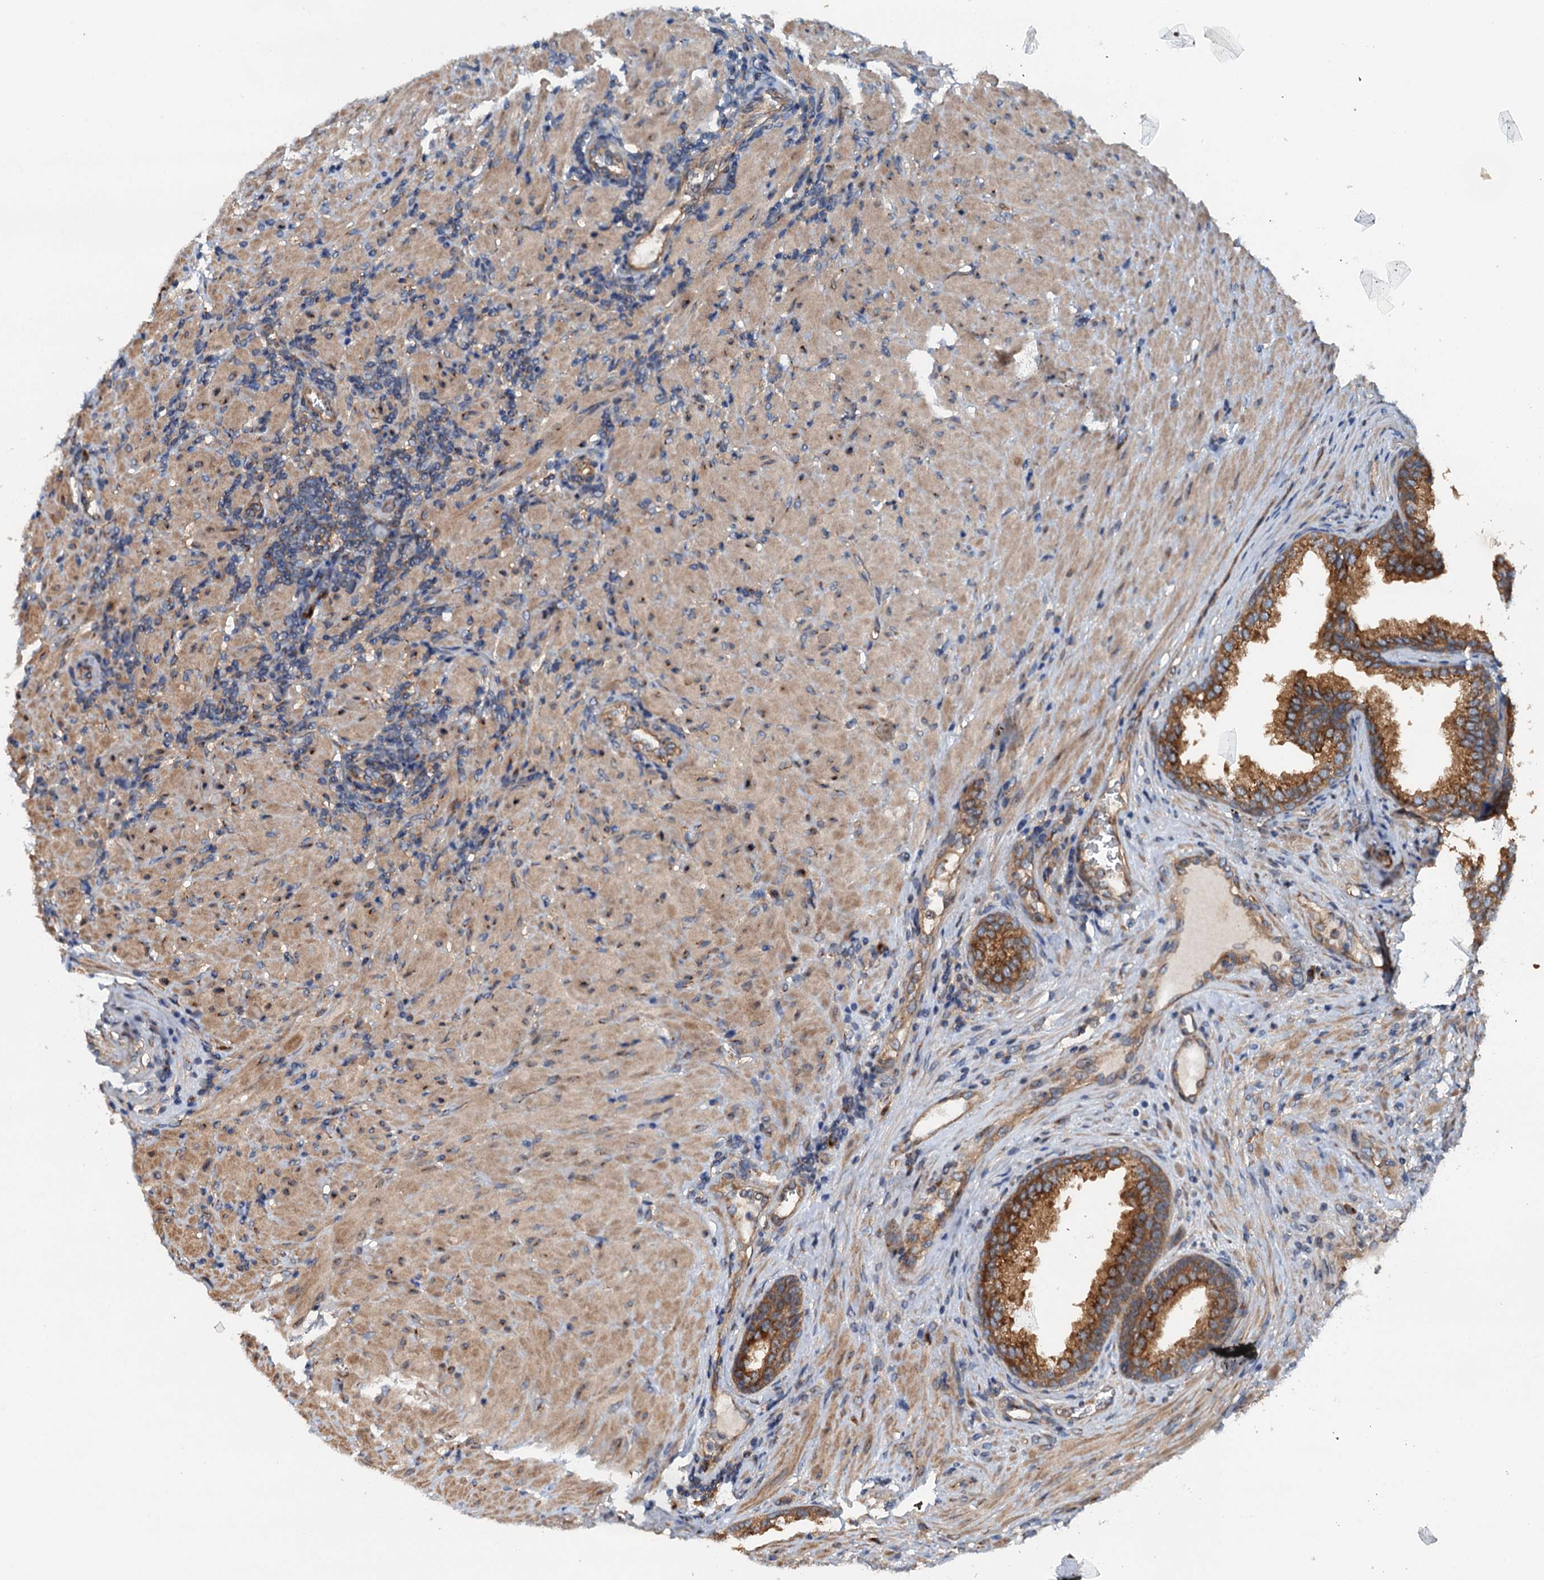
{"staining": {"intensity": "strong", "quantity": ">75%", "location": "cytoplasmic/membranous"}, "tissue": "prostate", "cell_type": "Glandular cells", "image_type": "normal", "snomed": [{"axis": "morphology", "description": "Normal tissue, NOS"}, {"axis": "topography", "description": "Prostate"}], "caption": "A high-resolution micrograph shows immunohistochemistry staining of unremarkable prostate, which shows strong cytoplasmic/membranous expression in approximately >75% of glandular cells. (DAB = brown stain, brightfield microscopy at high magnification).", "gene": "COG3", "patient": {"sex": "male", "age": 76}}